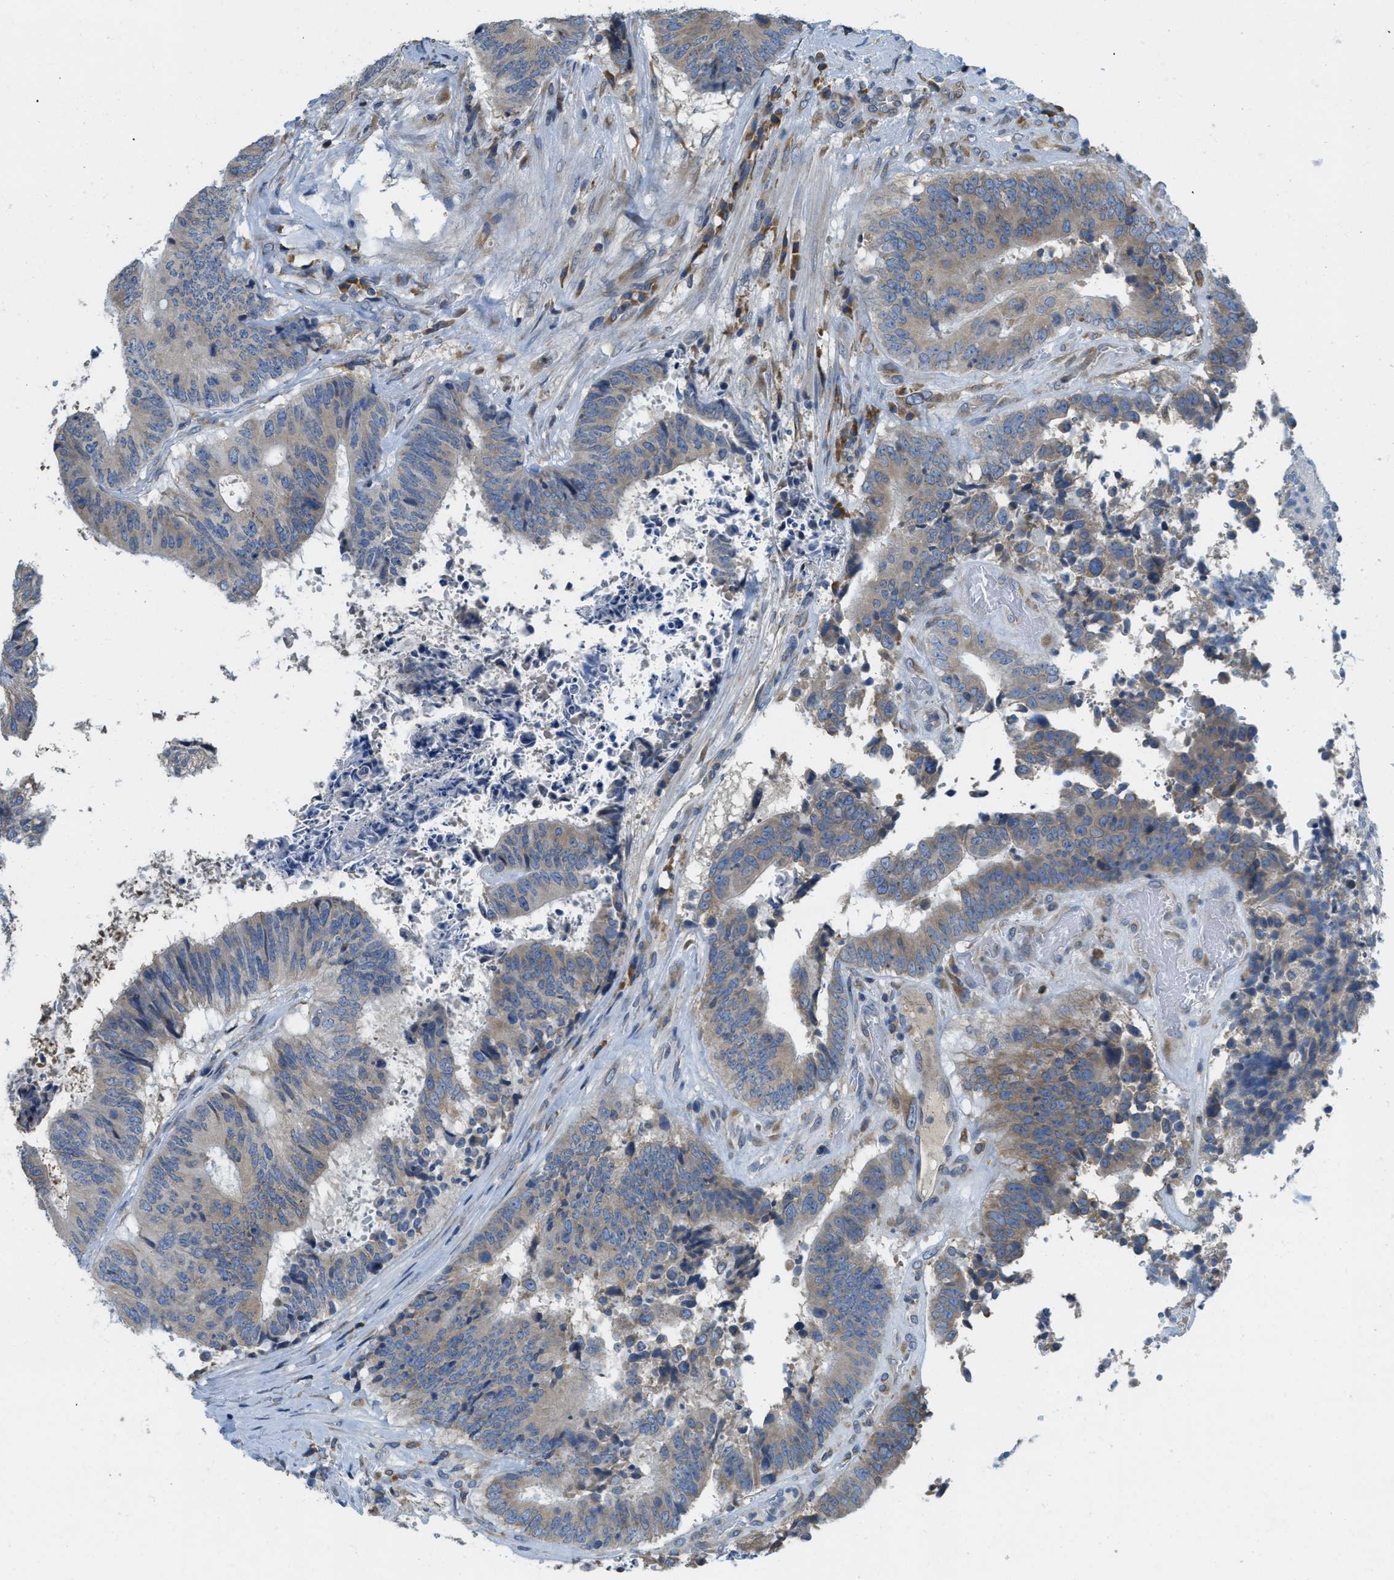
{"staining": {"intensity": "weak", "quantity": "25%-75%", "location": "cytoplasmic/membranous"}, "tissue": "colorectal cancer", "cell_type": "Tumor cells", "image_type": "cancer", "snomed": [{"axis": "morphology", "description": "Adenocarcinoma, NOS"}, {"axis": "topography", "description": "Rectum"}], "caption": "Immunohistochemistry image of human colorectal cancer (adenocarcinoma) stained for a protein (brown), which demonstrates low levels of weak cytoplasmic/membranous positivity in about 25%-75% of tumor cells.", "gene": "MPDU1", "patient": {"sex": "male", "age": 72}}